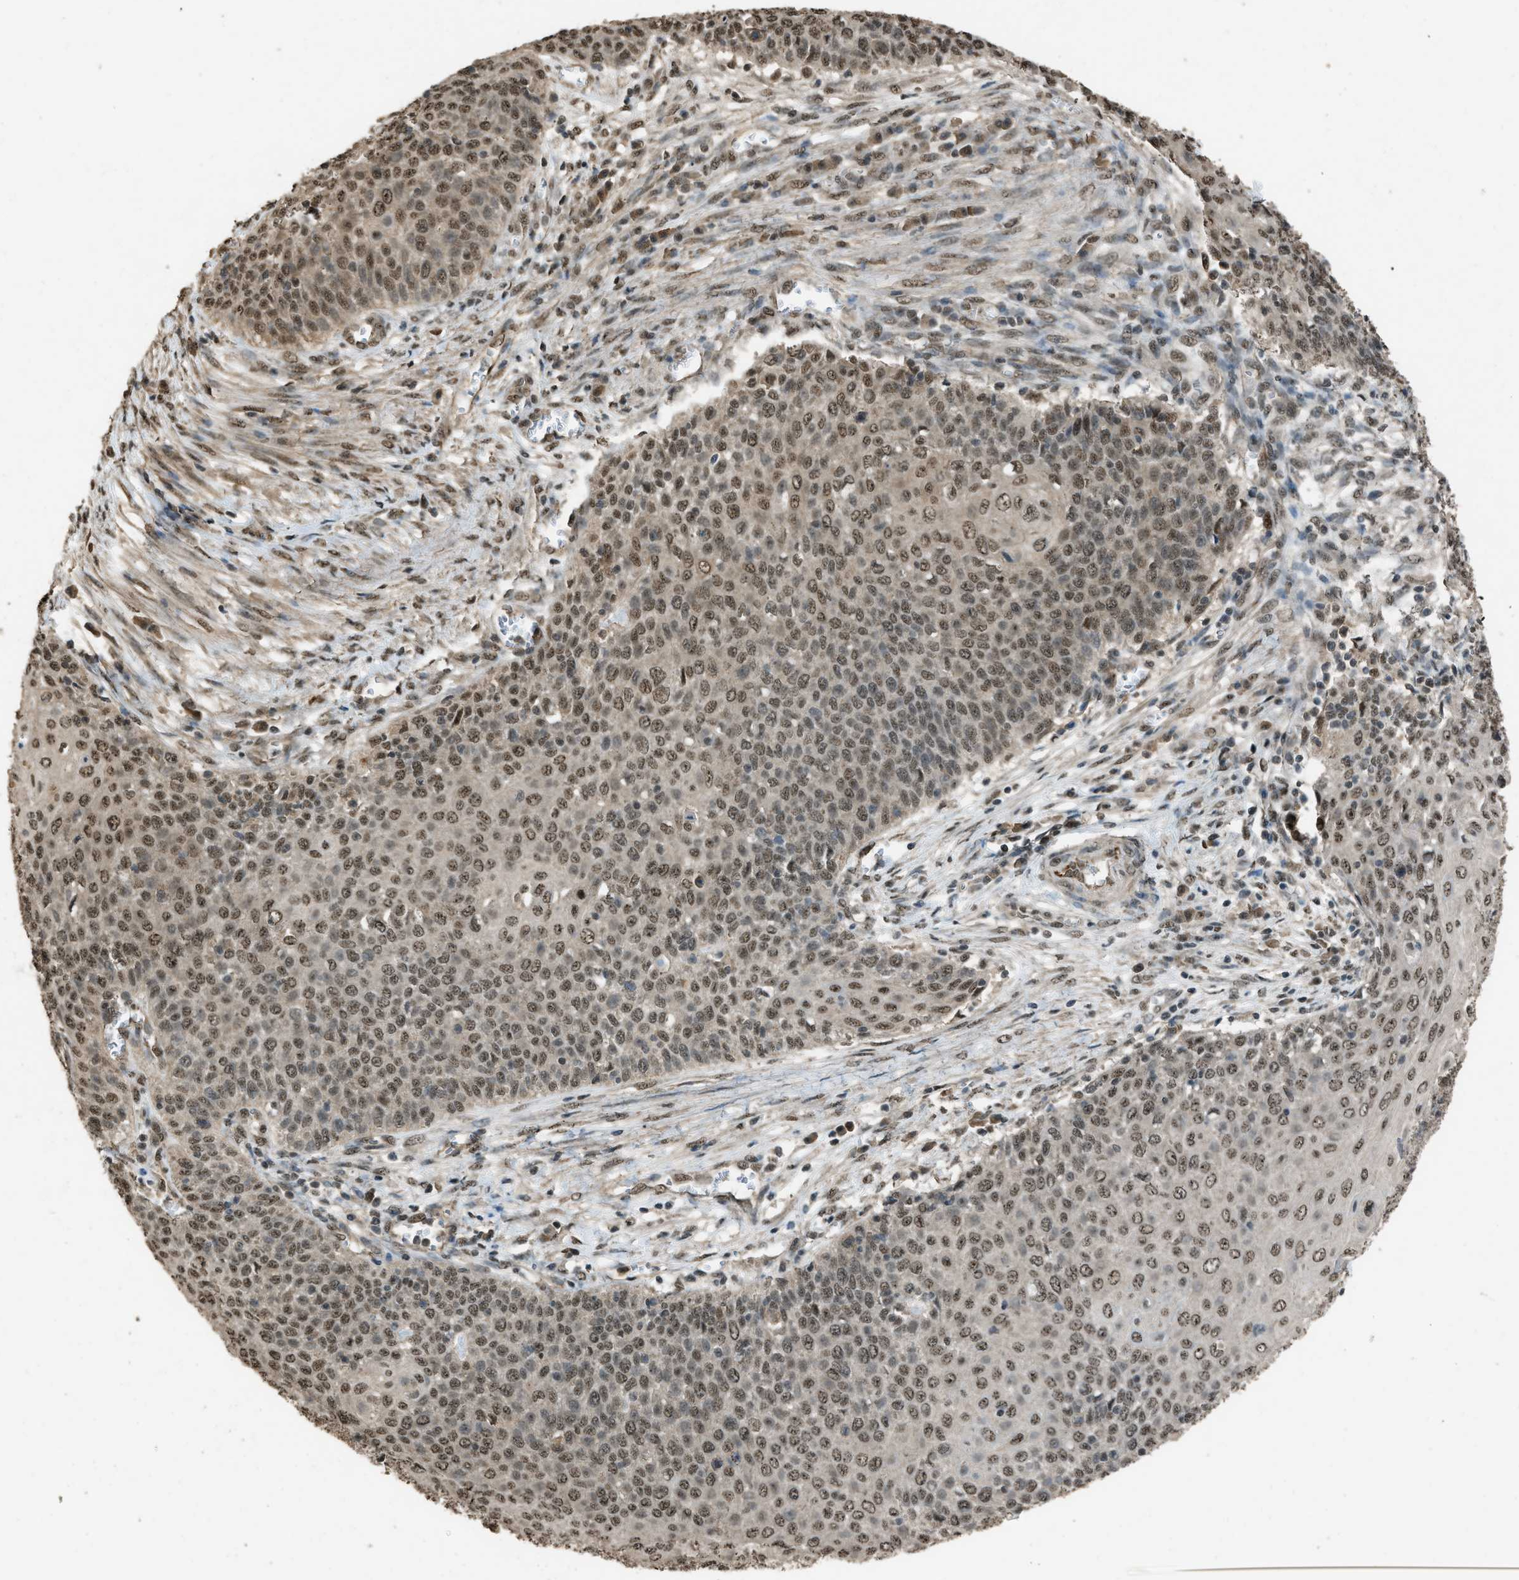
{"staining": {"intensity": "moderate", "quantity": ">75%", "location": "nuclear"}, "tissue": "cervical cancer", "cell_type": "Tumor cells", "image_type": "cancer", "snomed": [{"axis": "morphology", "description": "Squamous cell carcinoma, NOS"}, {"axis": "topography", "description": "Cervix"}], "caption": "Human cervical cancer (squamous cell carcinoma) stained with a brown dye shows moderate nuclear positive staining in approximately >75% of tumor cells.", "gene": "SERTAD2", "patient": {"sex": "female", "age": 39}}